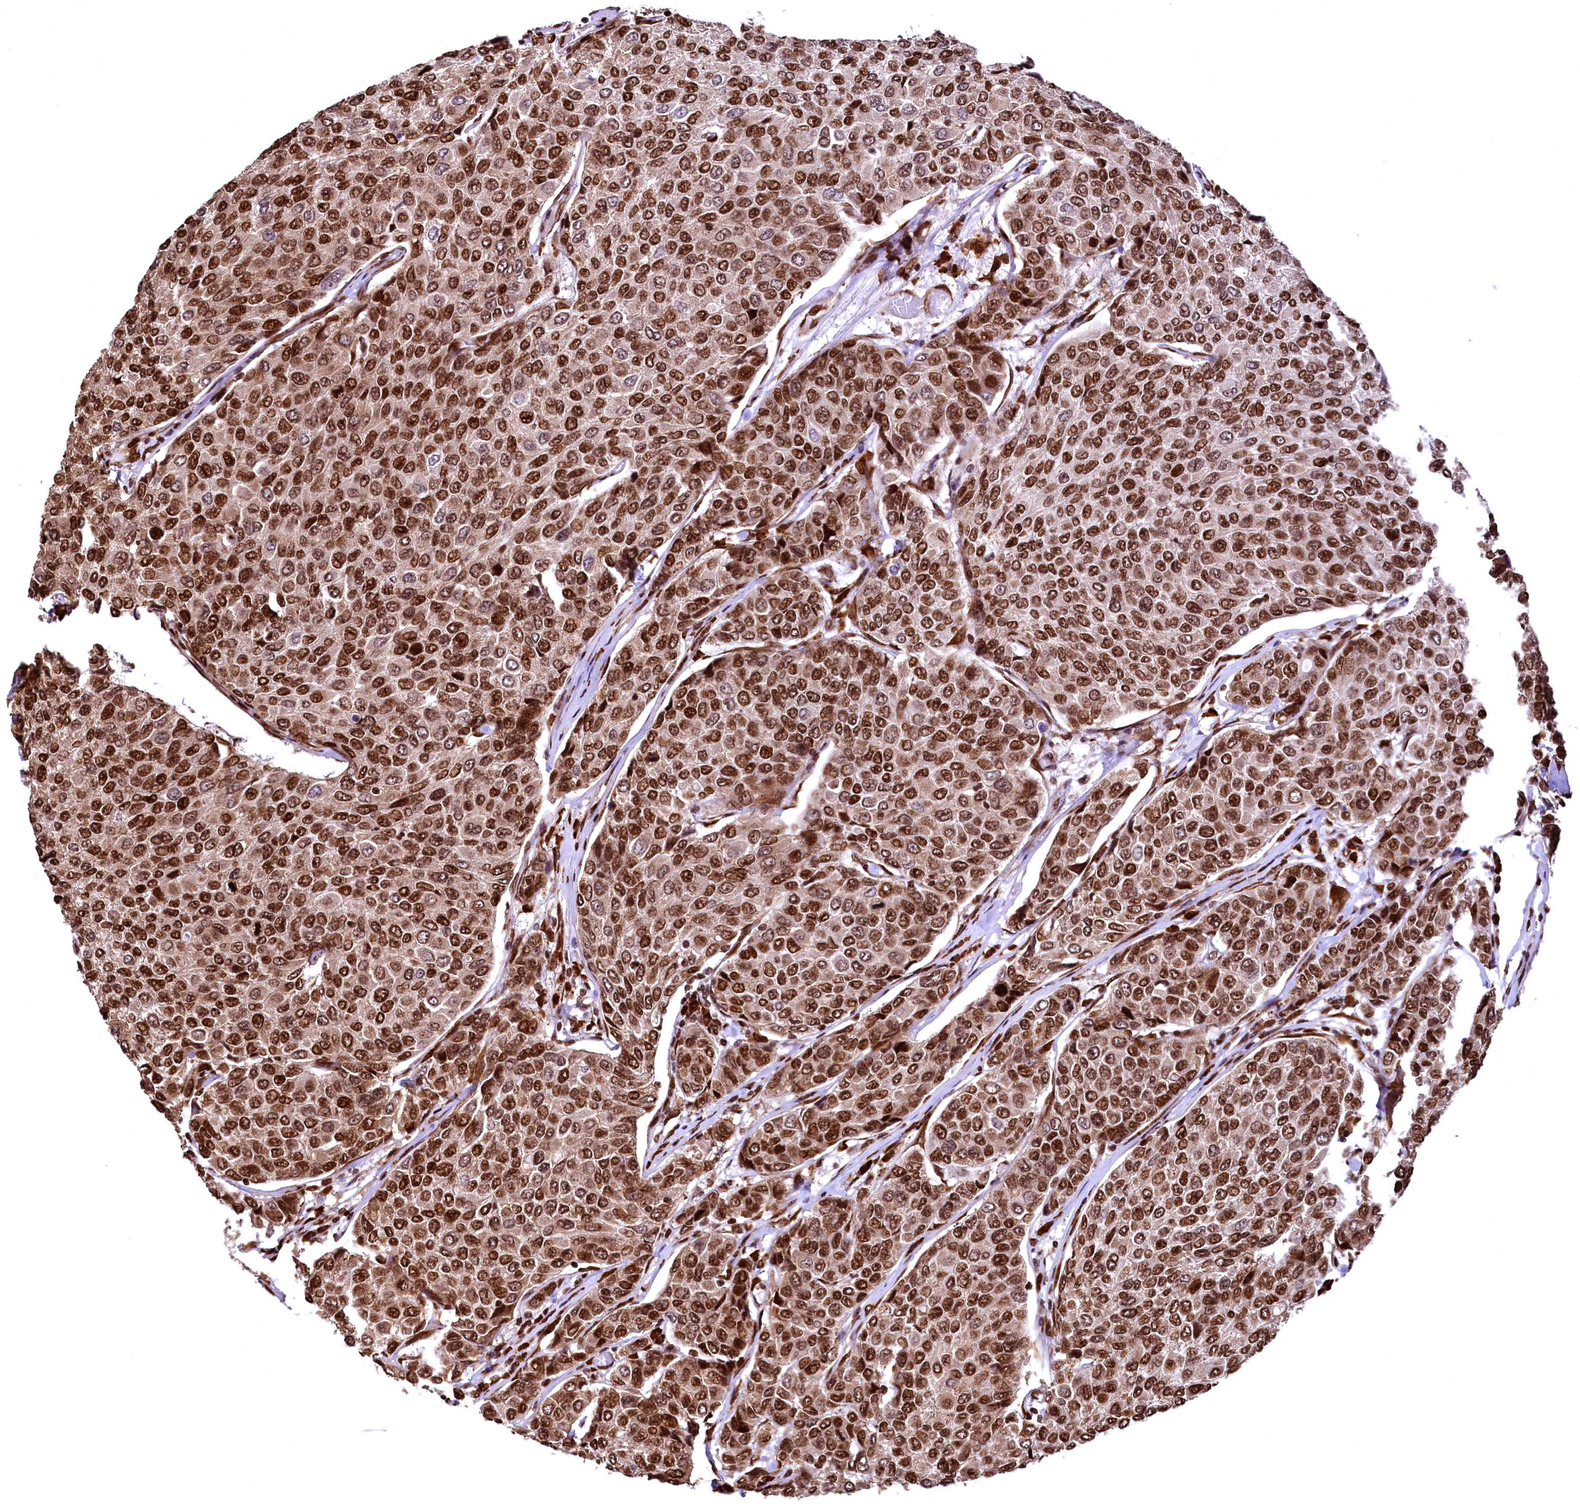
{"staining": {"intensity": "strong", "quantity": ">75%", "location": "nuclear"}, "tissue": "breast cancer", "cell_type": "Tumor cells", "image_type": "cancer", "snomed": [{"axis": "morphology", "description": "Duct carcinoma"}, {"axis": "topography", "description": "Breast"}], "caption": "A brown stain labels strong nuclear positivity of a protein in human breast cancer (intraductal carcinoma) tumor cells.", "gene": "PDS5B", "patient": {"sex": "female", "age": 55}}